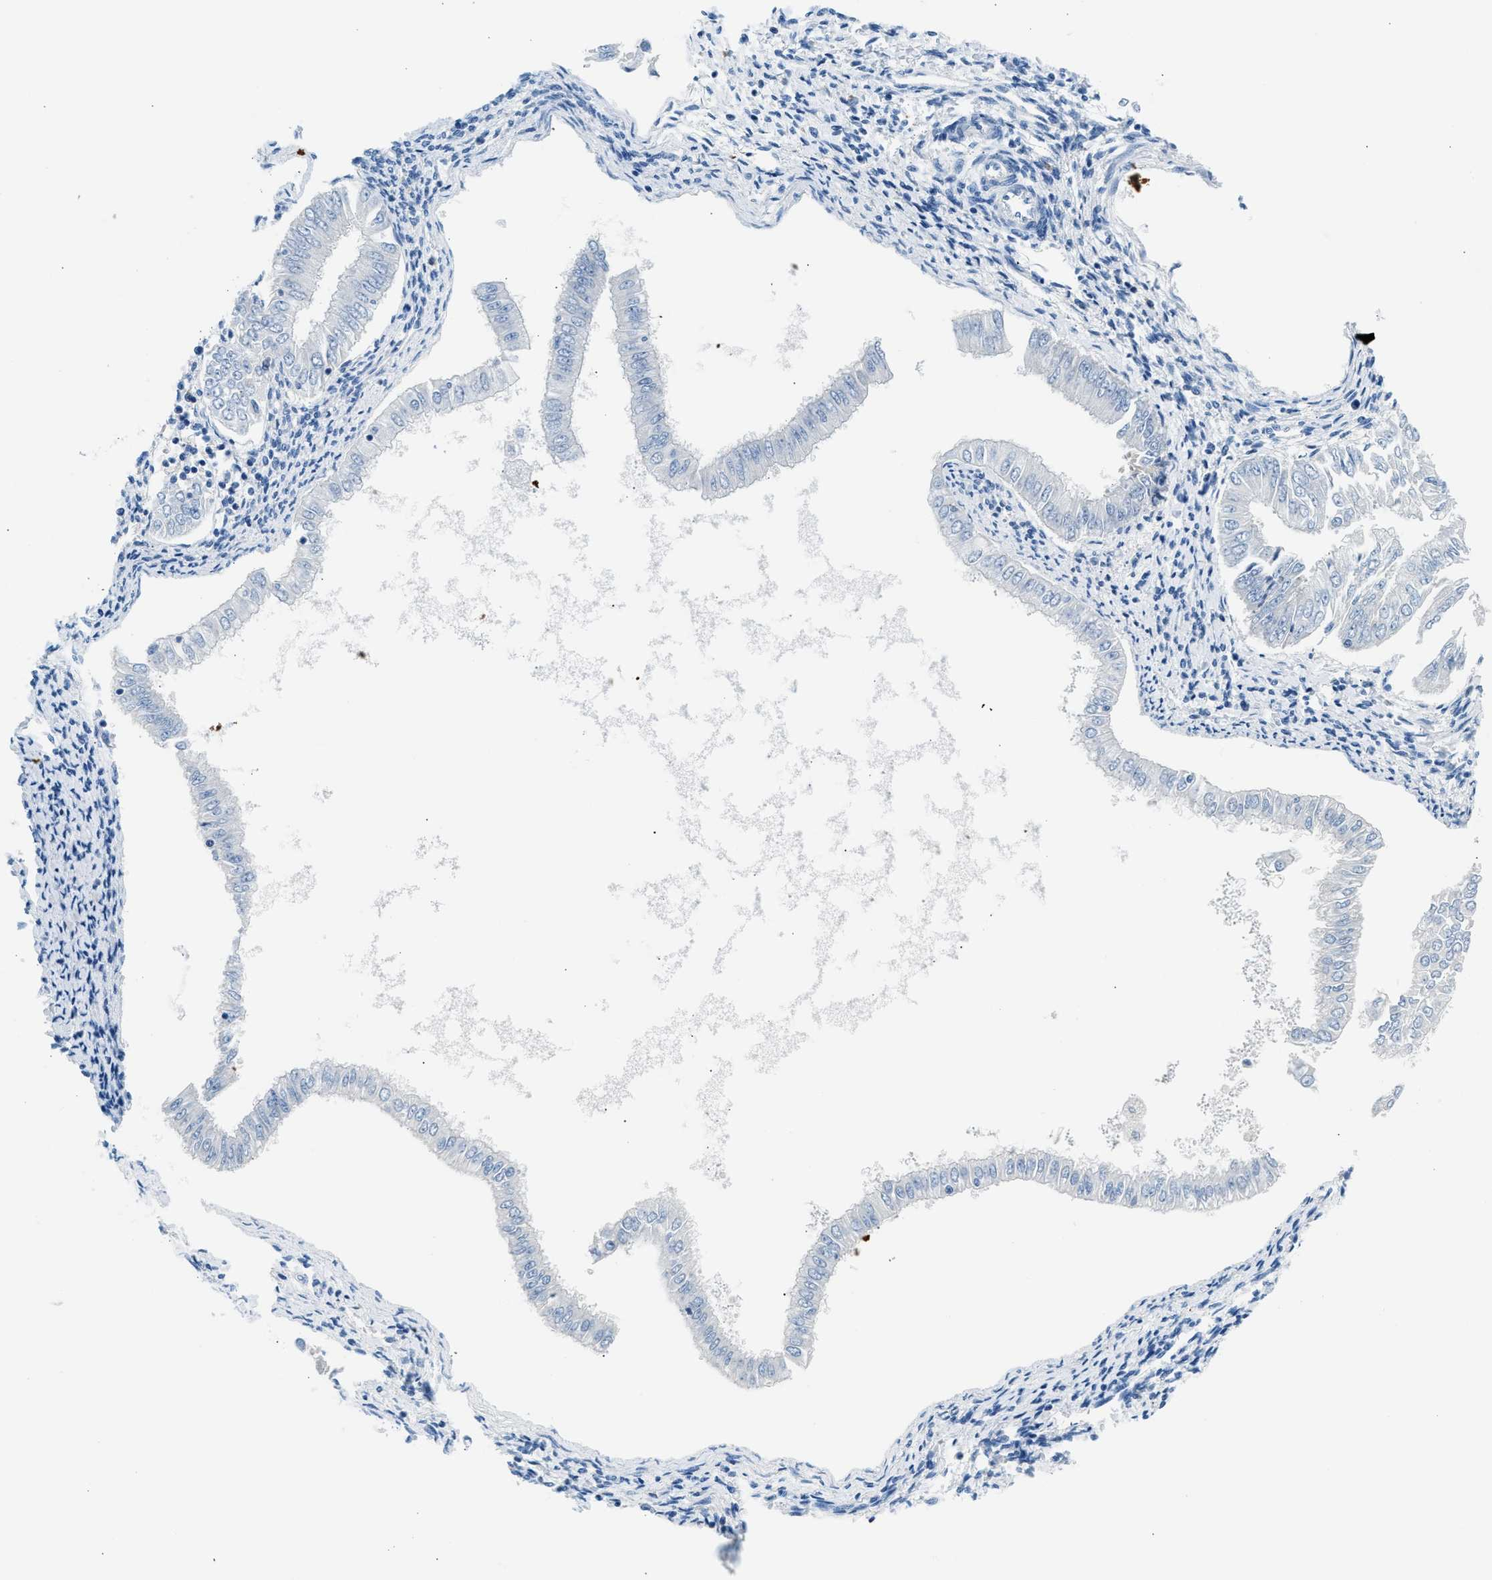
{"staining": {"intensity": "negative", "quantity": "none", "location": "none"}, "tissue": "endometrial cancer", "cell_type": "Tumor cells", "image_type": "cancer", "snomed": [{"axis": "morphology", "description": "Adenocarcinoma, NOS"}, {"axis": "topography", "description": "Endometrium"}], "caption": "Immunohistochemistry photomicrograph of neoplastic tissue: endometrial cancer (adenocarcinoma) stained with DAB demonstrates no significant protein positivity in tumor cells. Nuclei are stained in blue.", "gene": "CLDN18", "patient": {"sex": "female", "age": 53}}